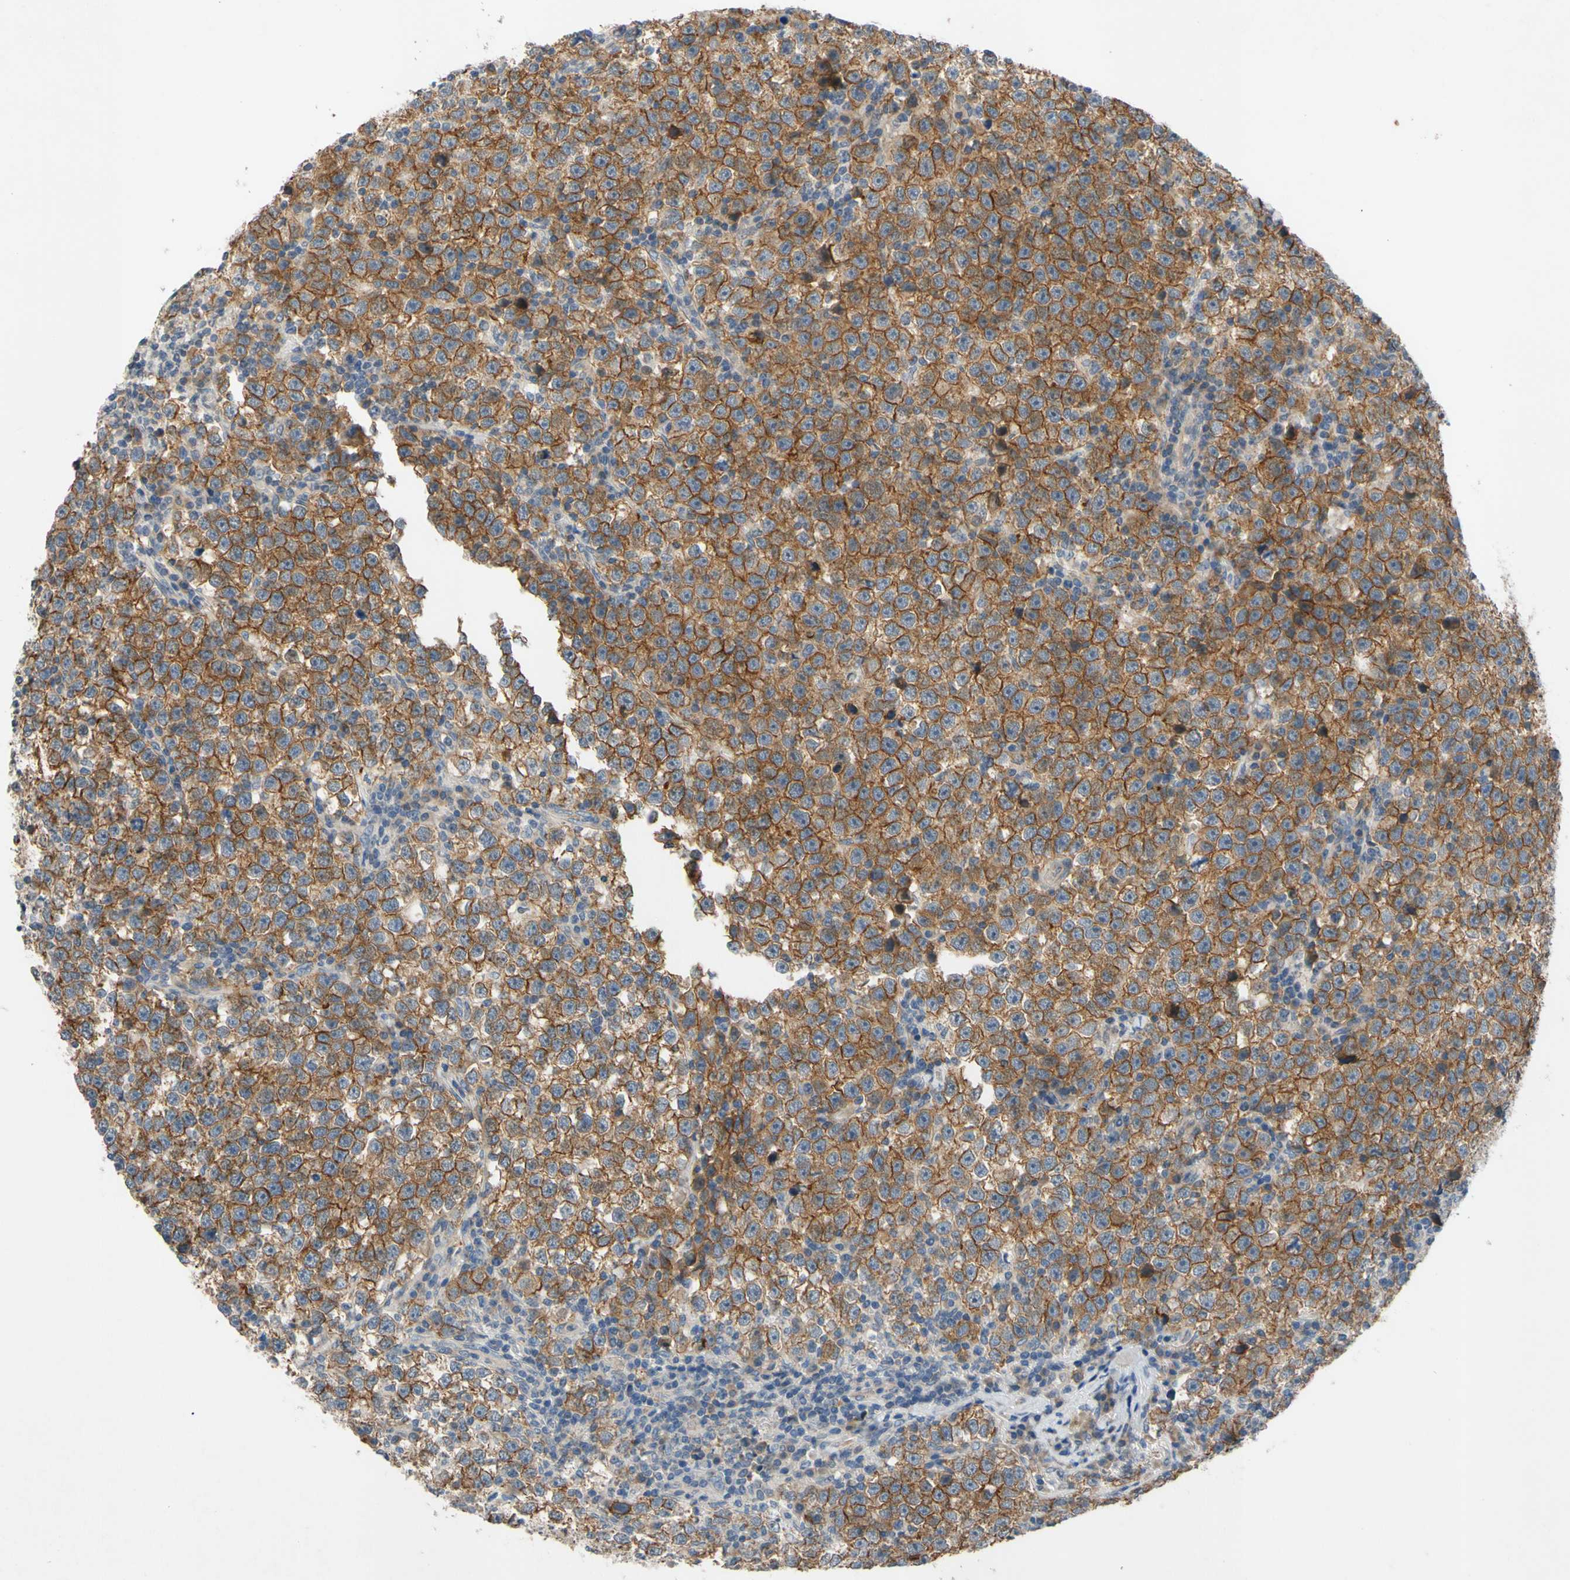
{"staining": {"intensity": "moderate", "quantity": ">75%", "location": "cytoplasmic/membranous"}, "tissue": "testis cancer", "cell_type": "Tumor cells", "image_type": "cancer", "snomed": [{"axis": "morphology", "description": "Seminoma, NOS"}, {"axis": "topography", "description": "Testis"}], "caption": "High-magnification brightfield microscopy of testis seminoma stained with DAB (brown) and counterstained with hematoxylin (blue). tumor cells exhibit moderate cytoplasmic/membranous expression is appreciated in approximately>75% of cells.", "gene": "ADD2", "patient": {"sex": "male", "age": 43}}